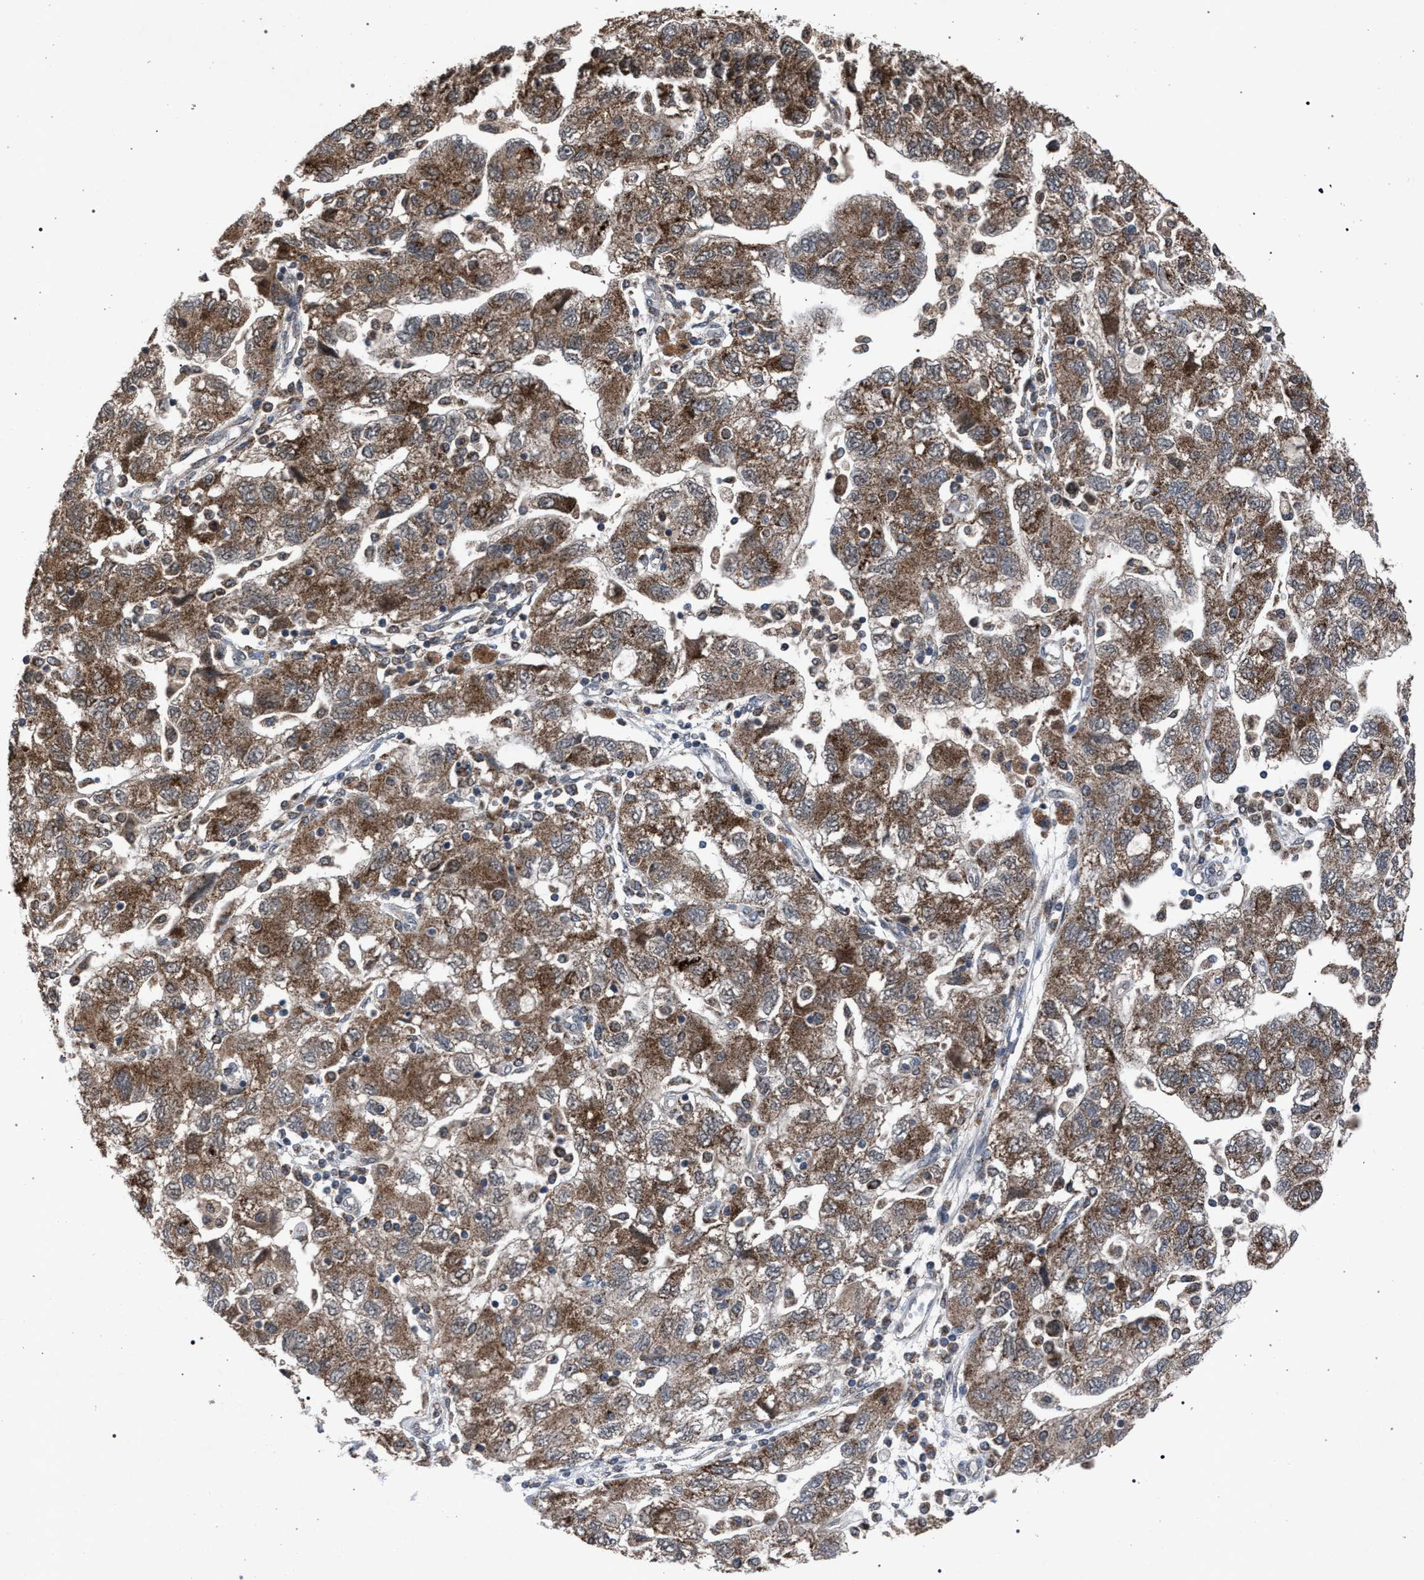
{"staining": {"intensity": "moderate", "quantity": ">75%", "location": "cytoplasmic/membranous"}, "tissue": "ovarian cancer", "cell_type": "Tumor cells", "image_type": "cancer", "snomed": [{"axis": "morphology", "description": "Carcinoma, NOS"}, {"axis": "morphology", "description": "Cystadenocarcinoma, serous, NOS"}, {"axis": "topography", "description": "Ovary"}], "caption": "Tumor cells exhibit medium levels of moderate cytoplasmic/membranous positivity in approximately >75% of cells in ovarian cancer (carcinoma).", "gene": "HSD17B4", "patient": {"sex": "female", "age": 69}}